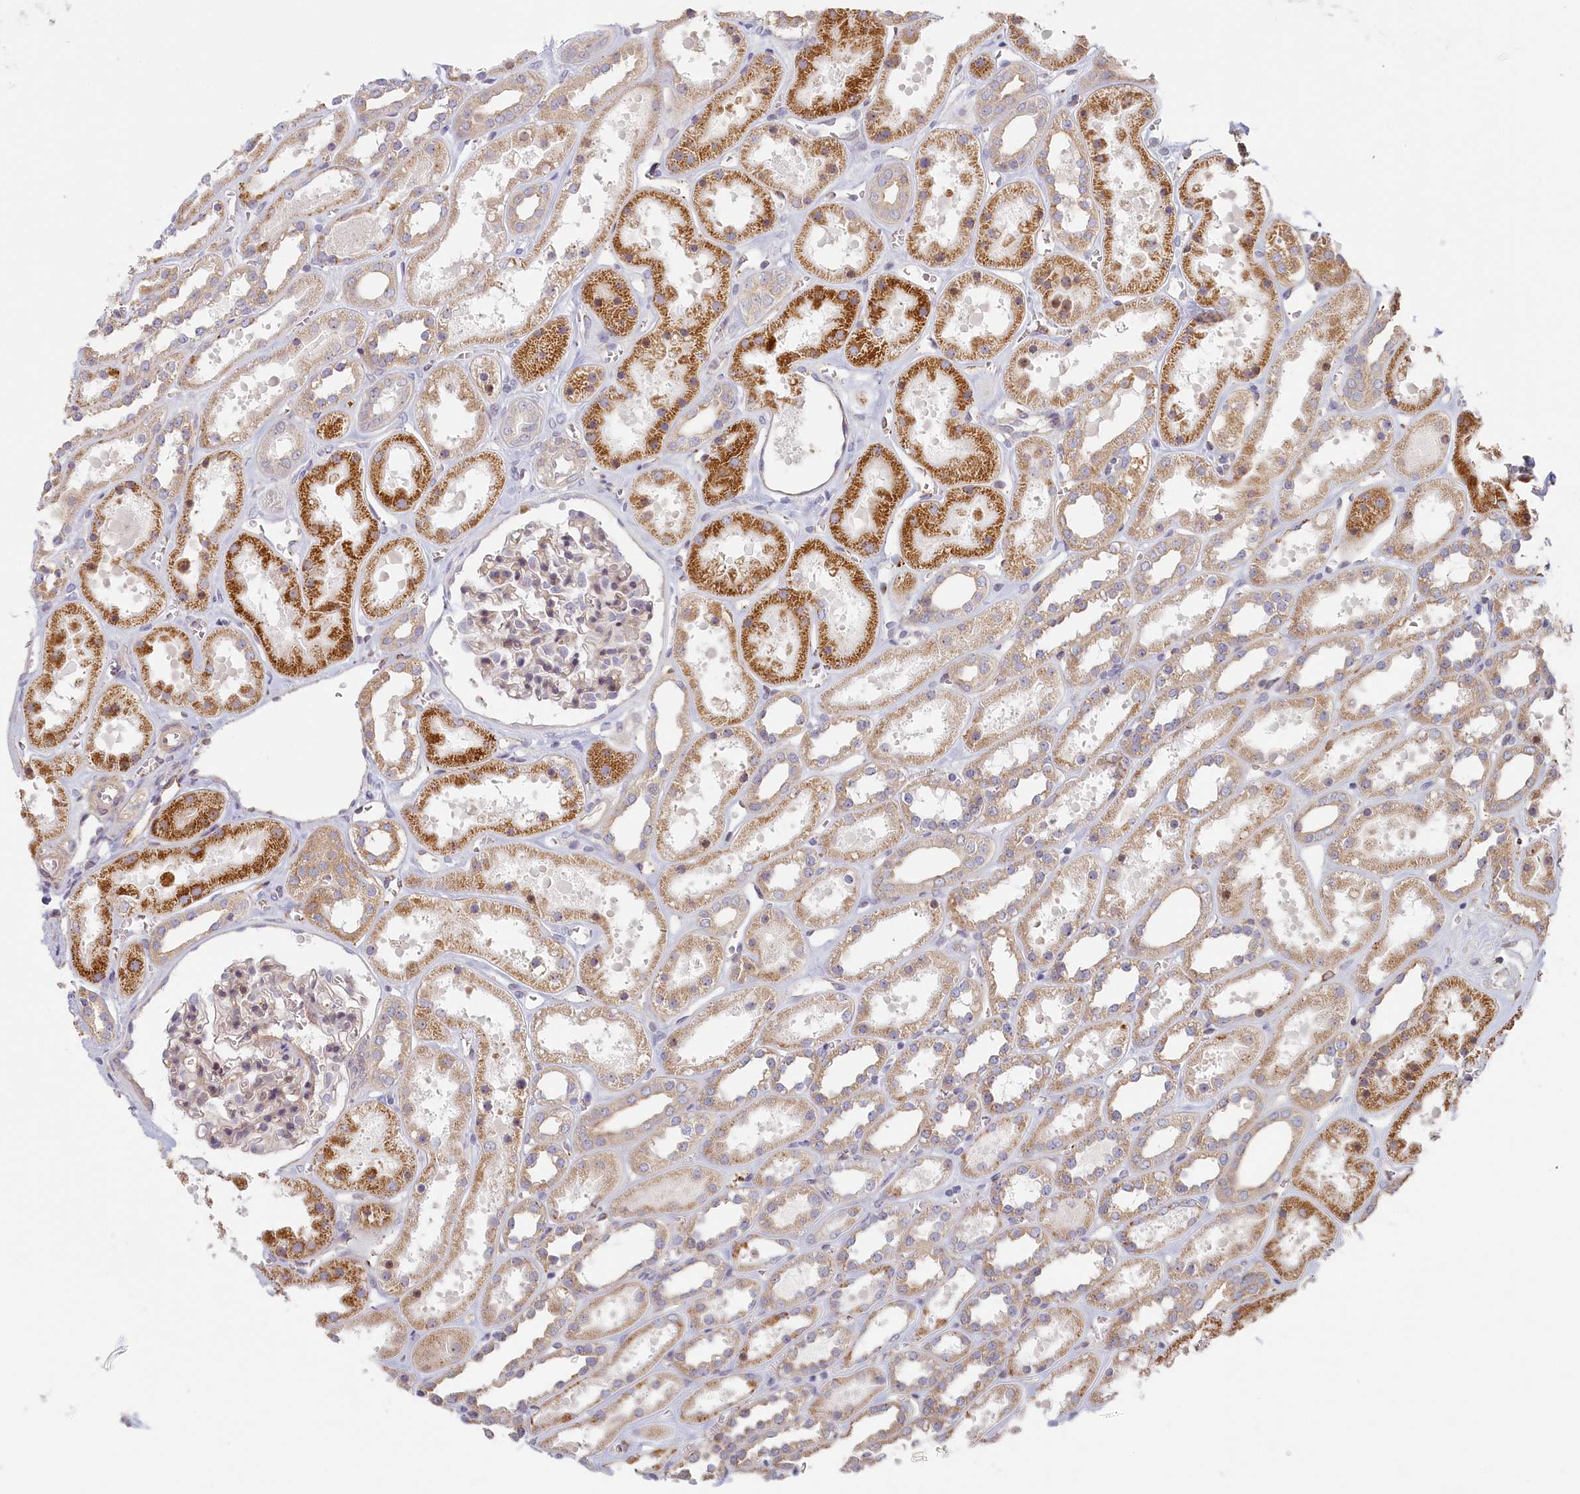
{"staining": {"intensity": "weak", "quantity": "<25%", "location": "cytoplasmic/membranous"}, "tissue": "kidney", "cell_type": "Cells in glomeruli", "image_type": "normal", "snomed": [{"axis": "morphology", "description": "Normal tissue, NOS"}, {"axis": "topography", "description": "Kidney"}], "caption": "Cells in glomeruli are negative for protein expression in normal human kidney. (DAB immunohistochemistry (IHC), high magnification).", "gene": "INTS4", "patient": {"sex": "female", "age": 41}}